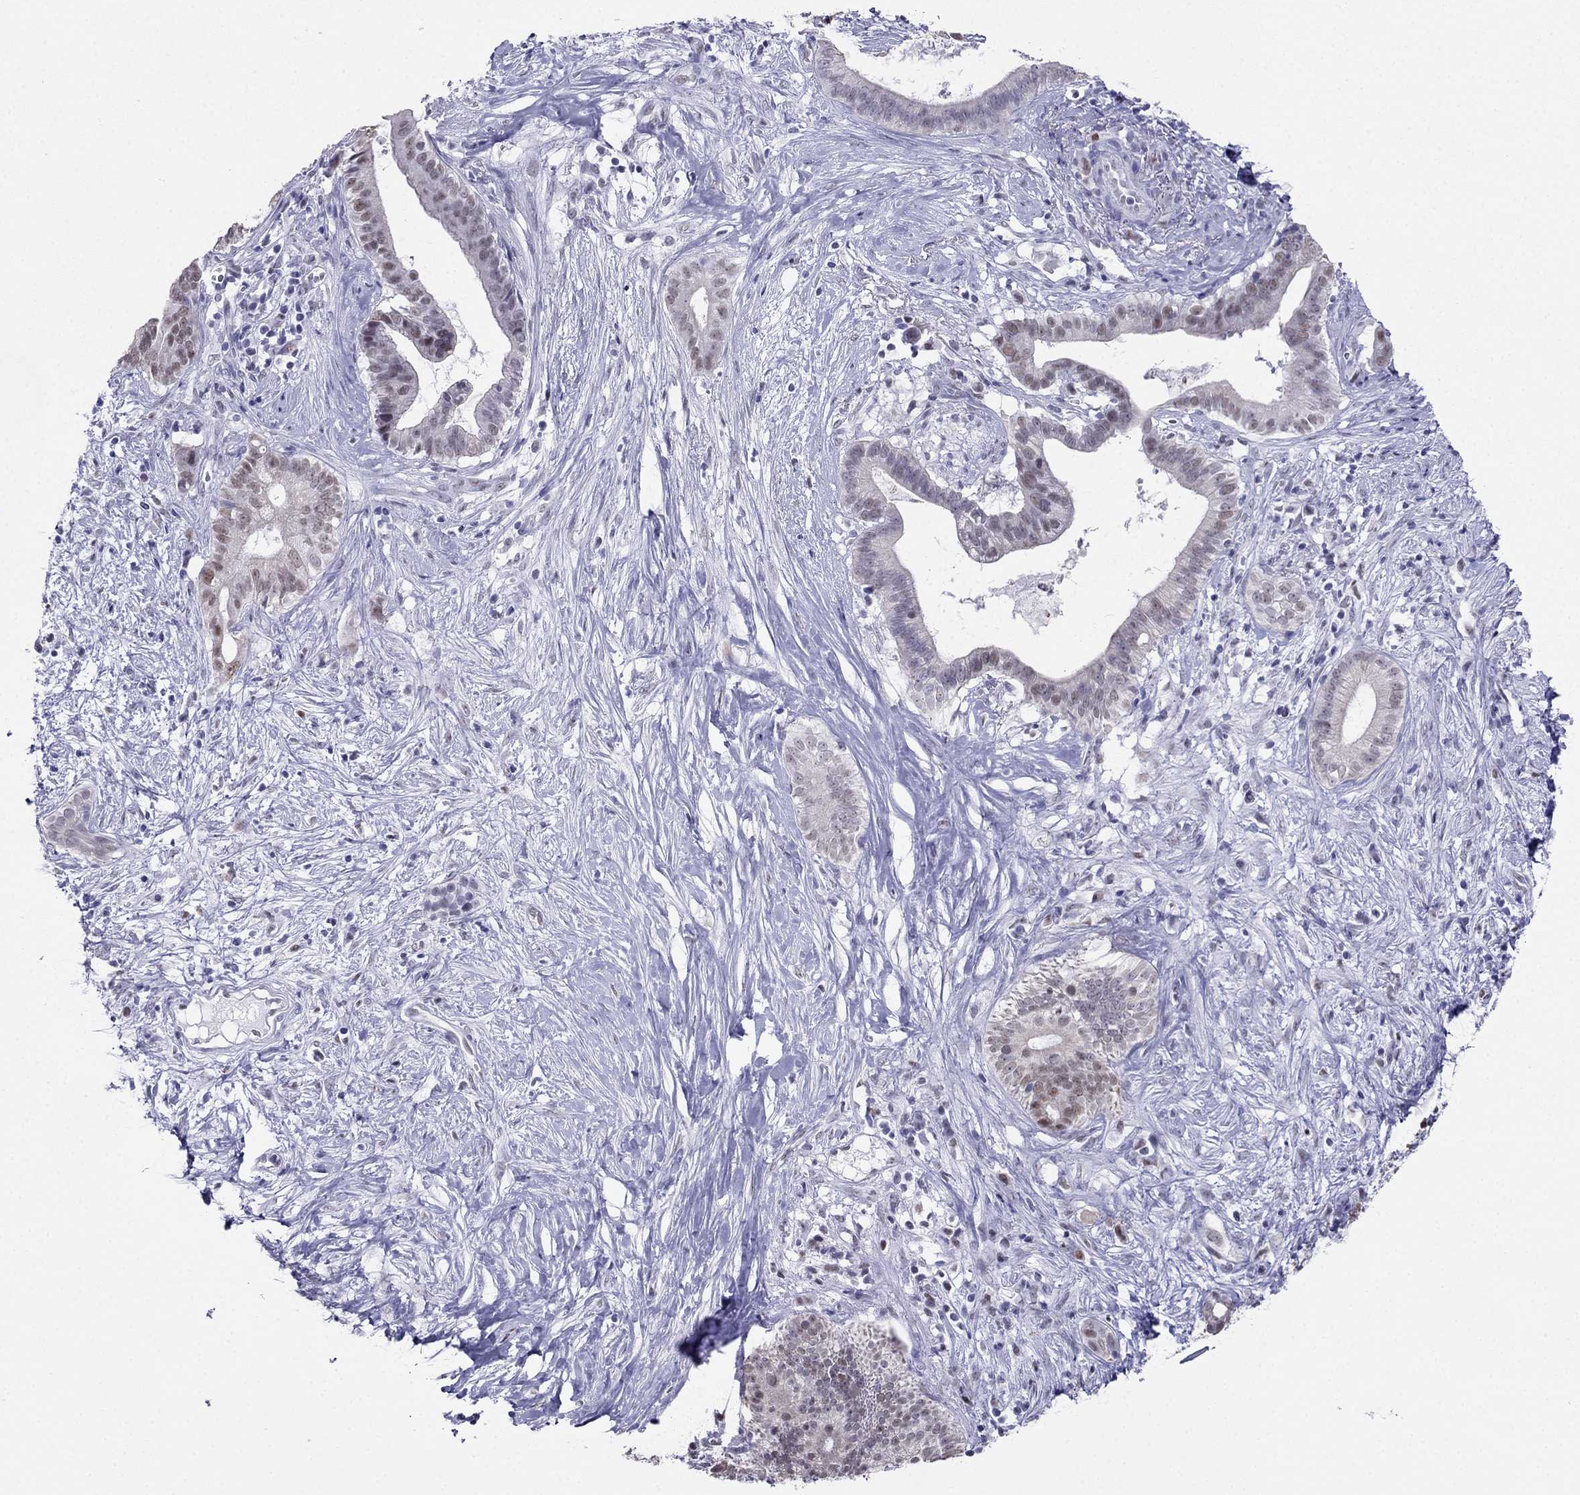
{"staining": {"intensity": "moderate", "quantity": "25%-75%", "location": "nuclear"}, "tissue": "pancreatic cancer", "cell_type": "Tumor cells", "image_type": "cancer", "snomed": [{"axis": "morphology", "description": "Adenocarcinoma, NOS"}, {"axis": "topography", "description": "Pancreas"}], "caption": "A histopathology image showing moderate nuclear staining in about 25%-75% of tumor cells in adenocarcinoma (pancreatic), as visualized by brown immunohistochemical staining.", "gene": "PPM1G", "patient": {"sex": "male", "age": 61}}